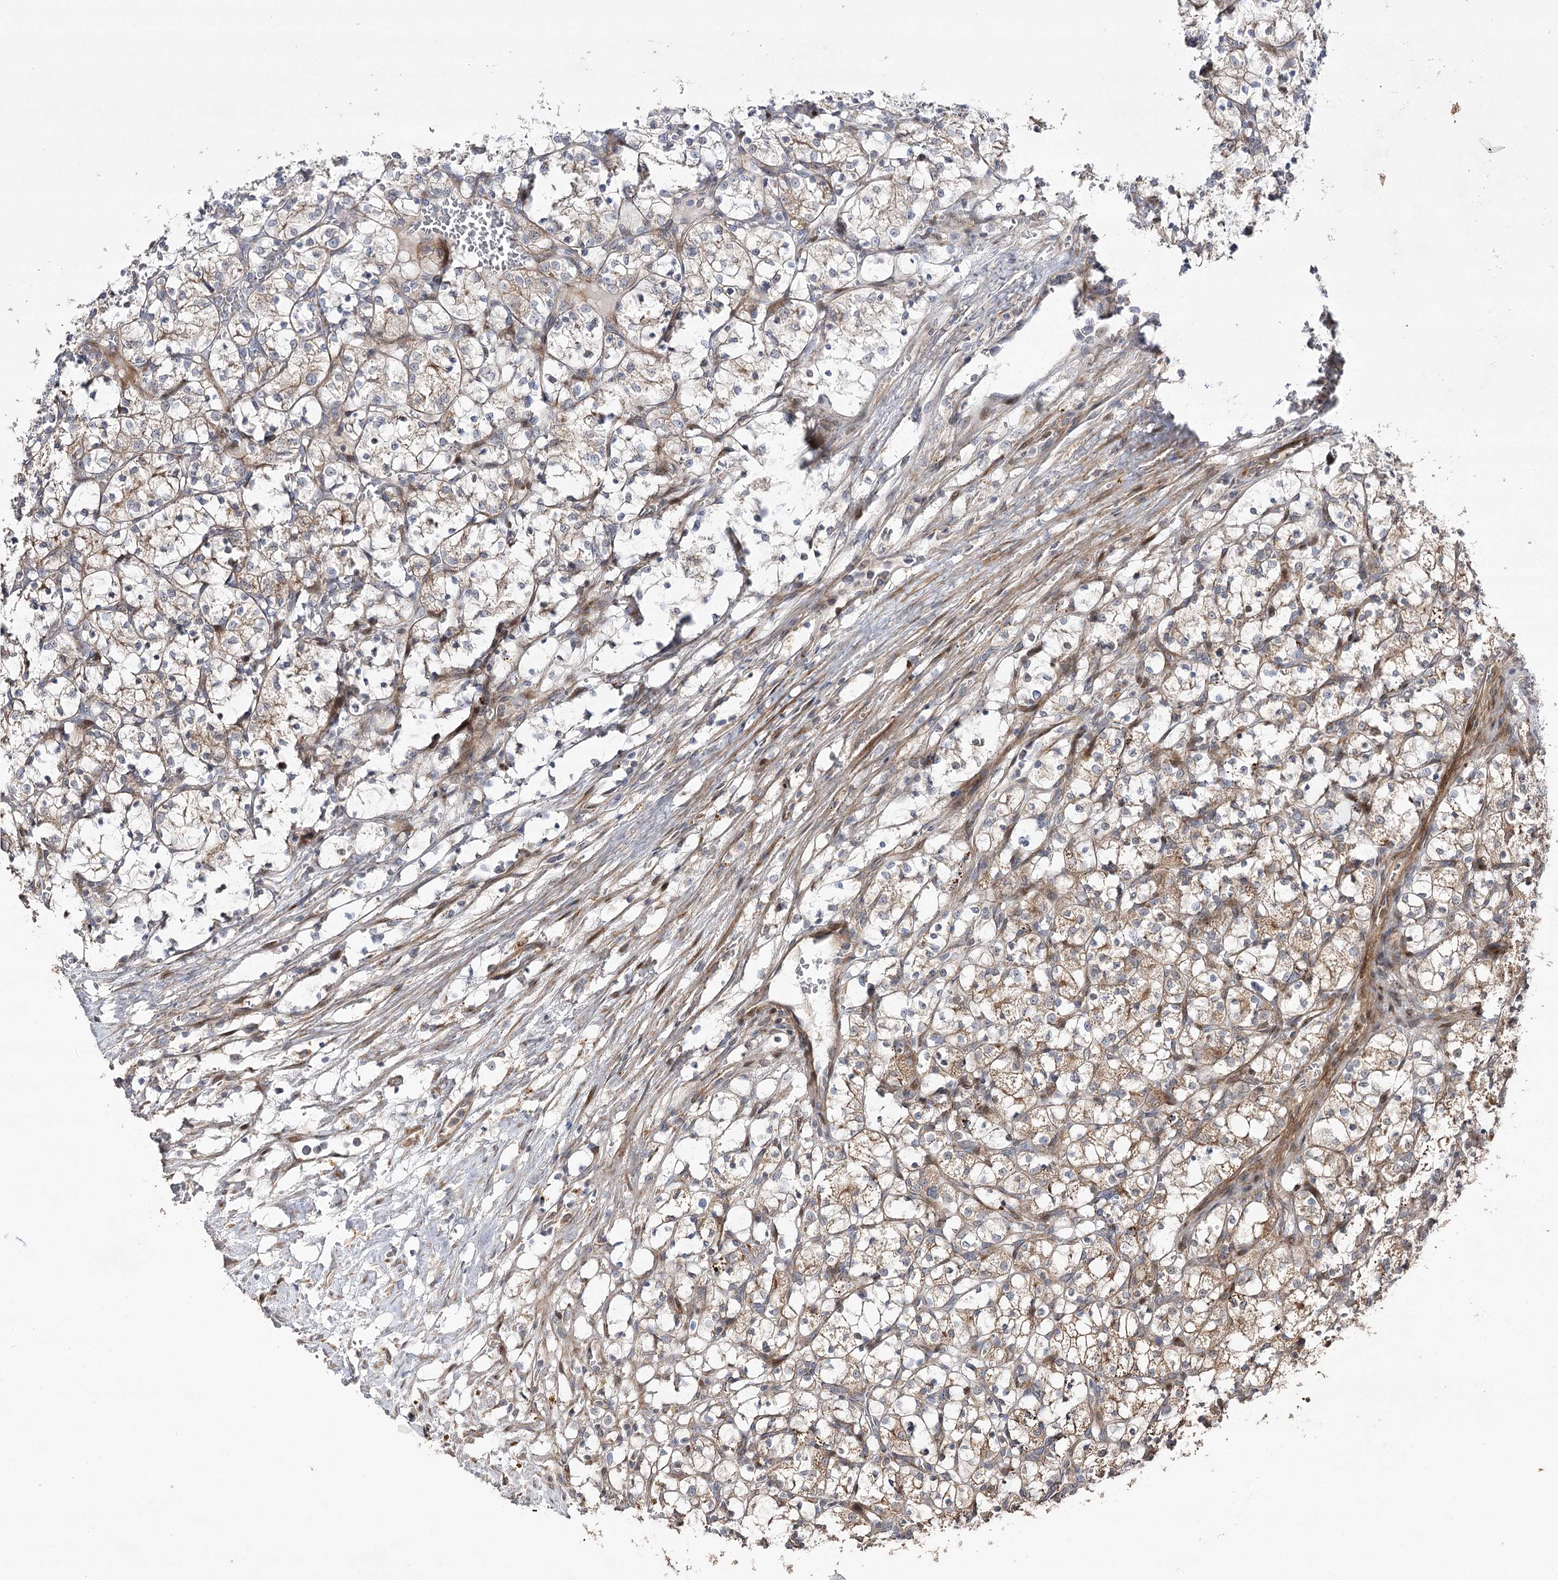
{"staining": {"intensity": "weak", "quantity": ">75%", "location": "cytoplasmic/membranous"}, "tissue": "renal cancer", "cell_type": "Tumor cells", "image_type": "cancer", "snomed": [{"axis": "morphology", "description": "Adenocarcinoma, NOS"}, {"axis": "topography", "description": "Kidney"}], "caption": "Immunohistochemical staining of renal cancer (adenocarcinoma) exhibits weak cytoplasmic/membranous protein staining in about >75% of tumor cells. (DAB (3,3'-diaminobenzidine) = brown stain, brightfield microscopy at high magnification).", "gene": "OBSL1", "patient": {"sex": "female", "age": 69}}